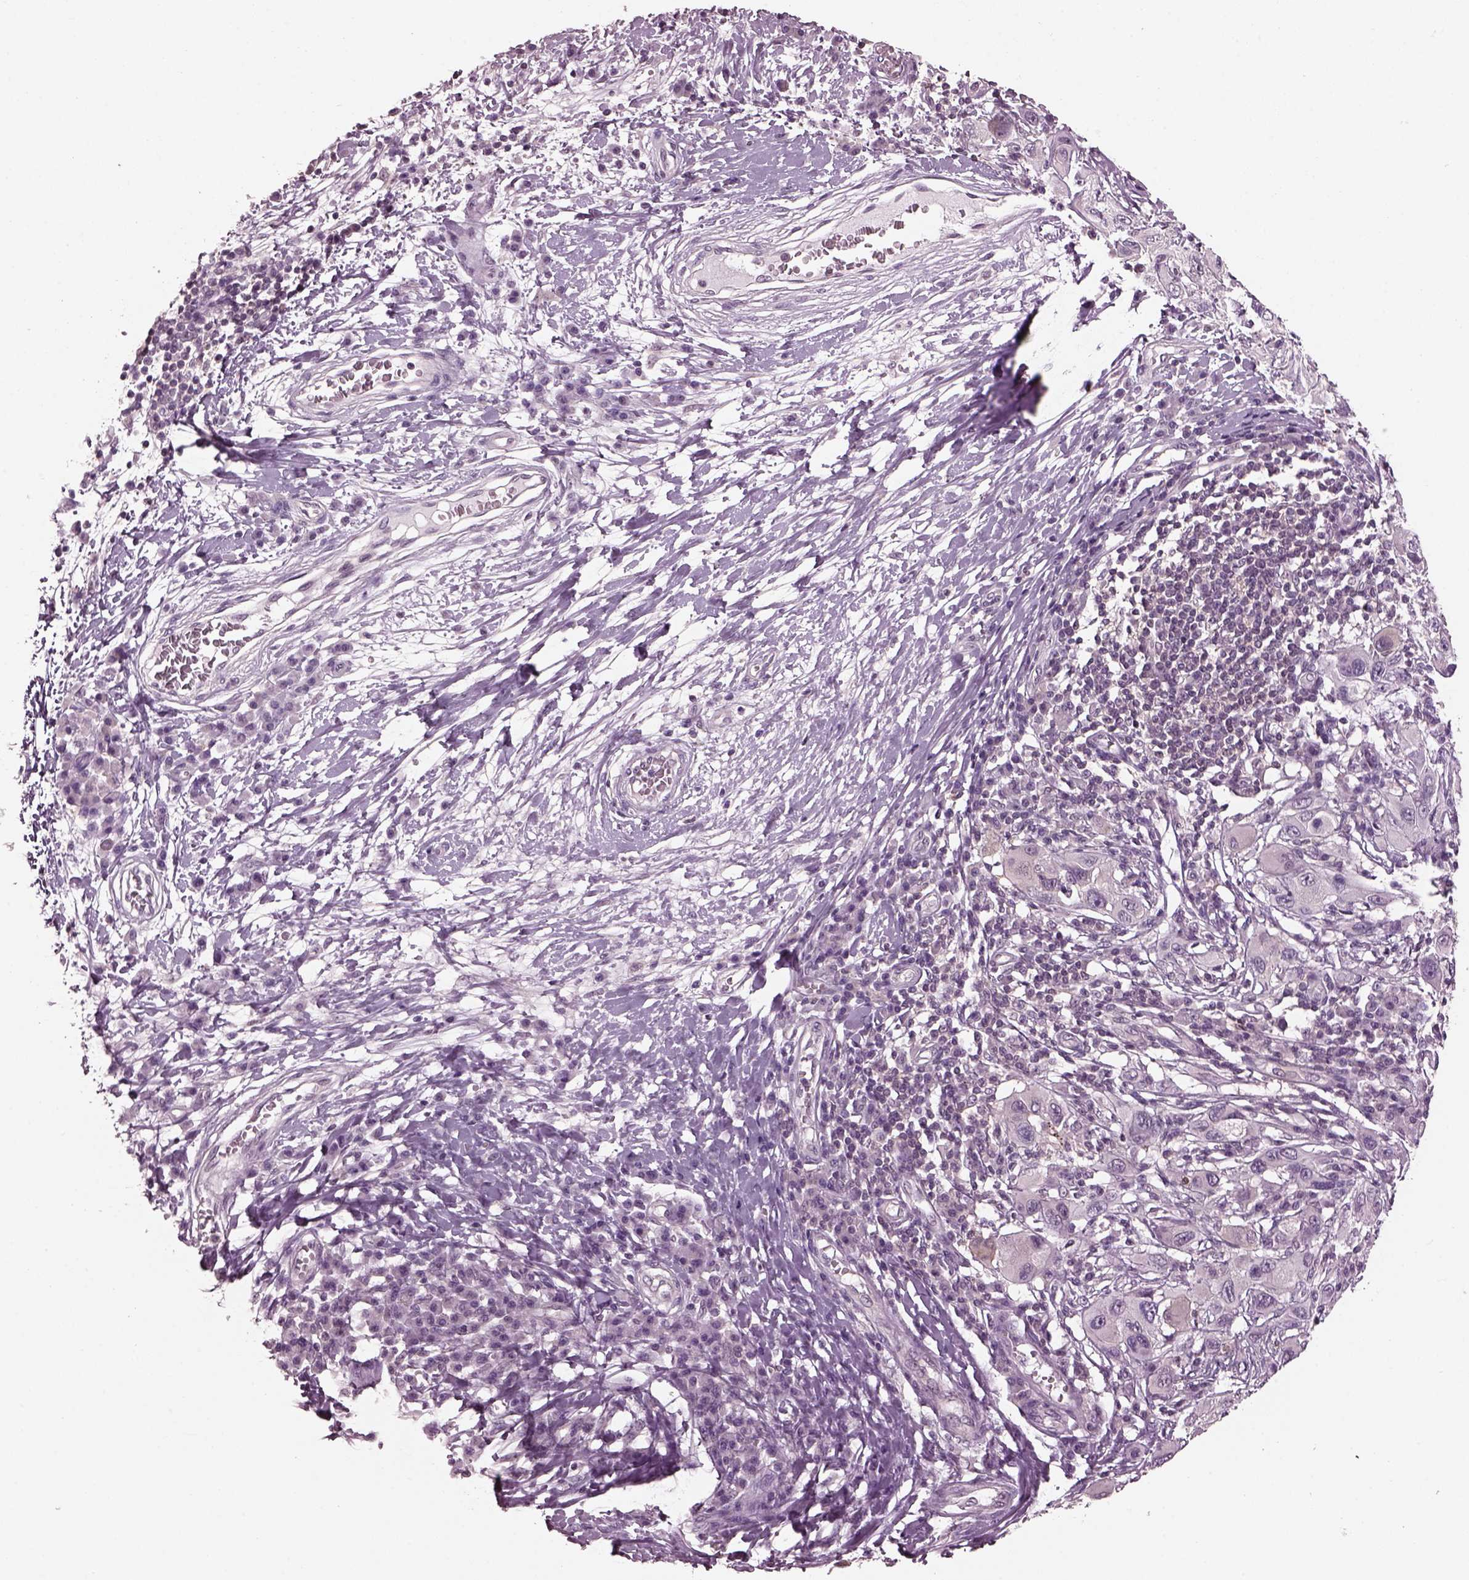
{"staining": {"intensity": "weak", "quantity": ">75%", "location": "nuclear"}, "tissue": "melanoma", "cell_type": "Tumor cells", "image_type": "cancer", "snomed": [{"axis": "morphology", "description": "Malignant melanoma, NOS"}, {"axis": "topography", "description": "Skin"}], "caption": "Brown immunohistochemical staining in malignant melanoma shows weak nuclear positivity in about >75% of tumor cells.", "gene": "SRI", "patient": {"sex": "male", "age": 53}}